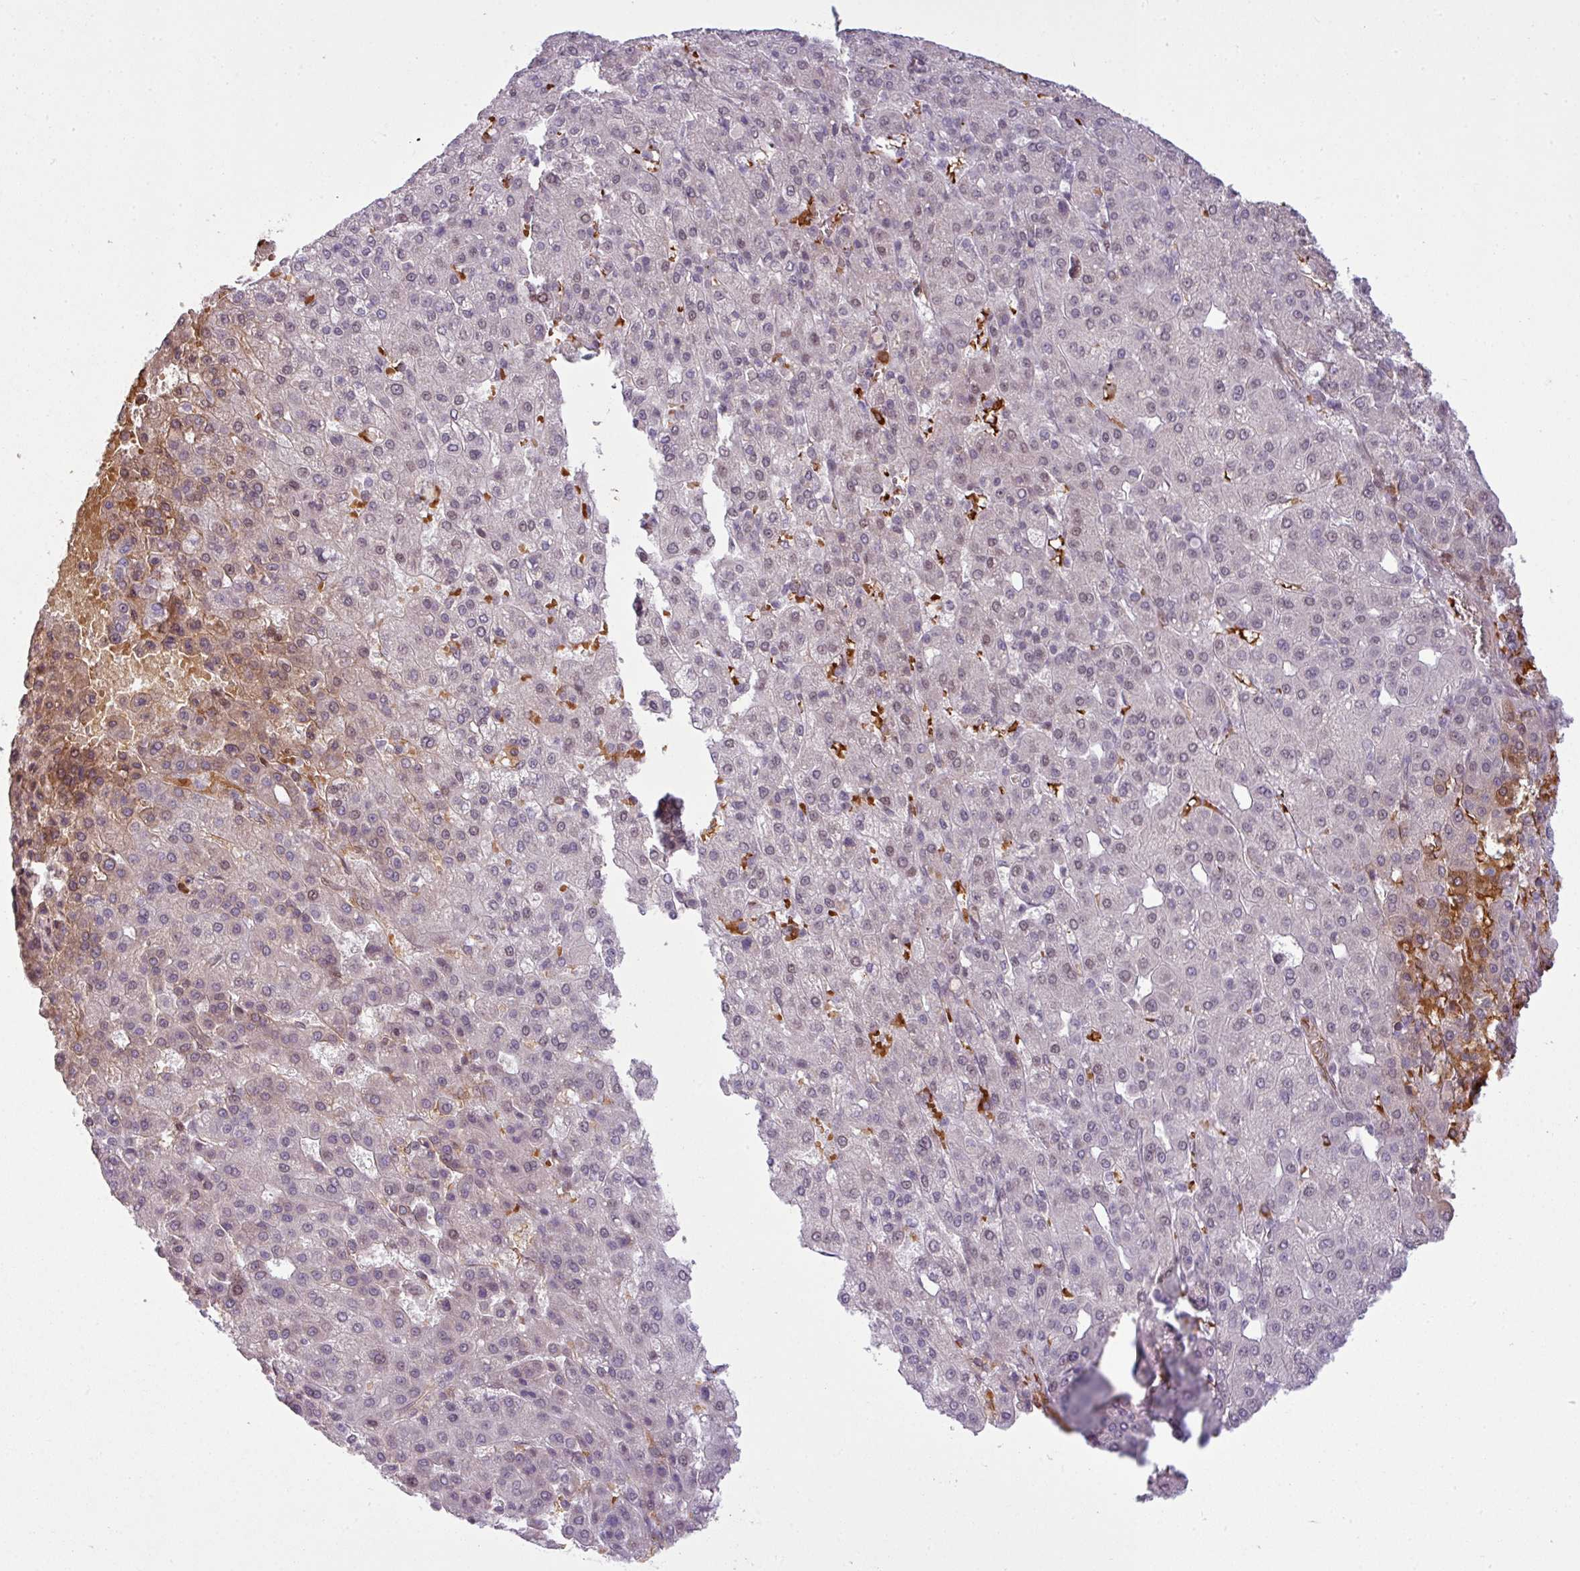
{"staining": {"intensity": "moderate", "quantity": "<25%", "location": "cytoplasmic/membranous"}, "tissue": "liver cancer", "cell_type": "Tumor cells", "image_type": "cancer", "snomed": [{"axis": "morphology", "description": "Carcinoma, Hepatocellular, NOS"}, {"axis": "topography", "description": "Liver"}], "caption": "A brown stain highlights moderate cytoplasmic/membranous staining of a protein in liver cancer (hepatocellular carcinoma) tumor cells.", "gene": "PRDM5", "patient": {"sex": "male", "age": 65}}